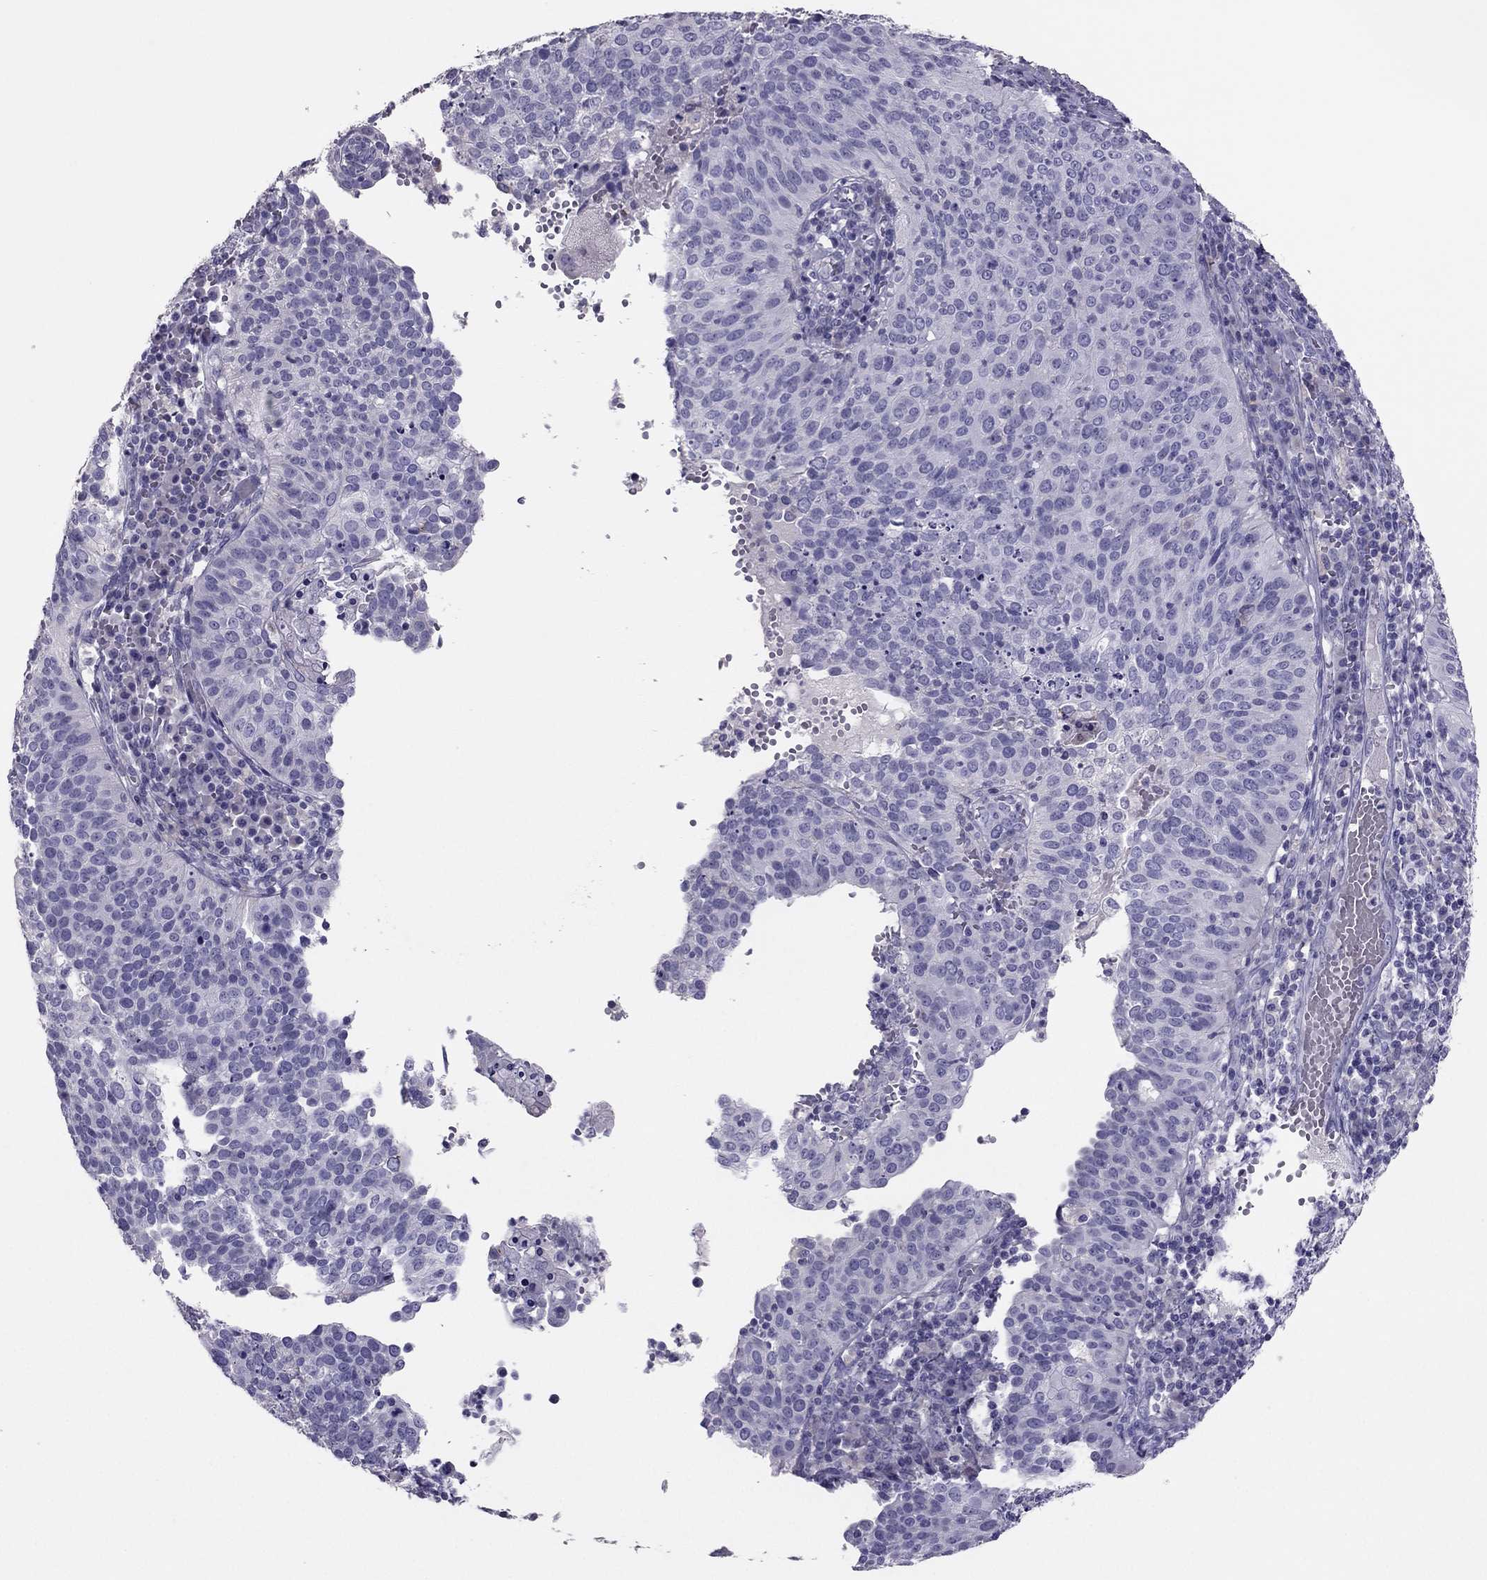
{"staining": {"intensity": "negative", "quantity": "none", "location": "none"}, "tissue": "cervical cancer", "cell_type": "Tumor cells", "image_type": "cancer", "snomed": [{"axis": "morphology", "description": "Squamous cell carcinoma, NOS"}, {"axis": "topography", "description": "Cervix"}], "caption": "DAB immunohistochemical staining of cervical cancer (squamous cell carcinoma) demonstrates no significant positivity in tumor cells.", "gene": "RGS8", "patient": {"sex": "female", "age": 39}}